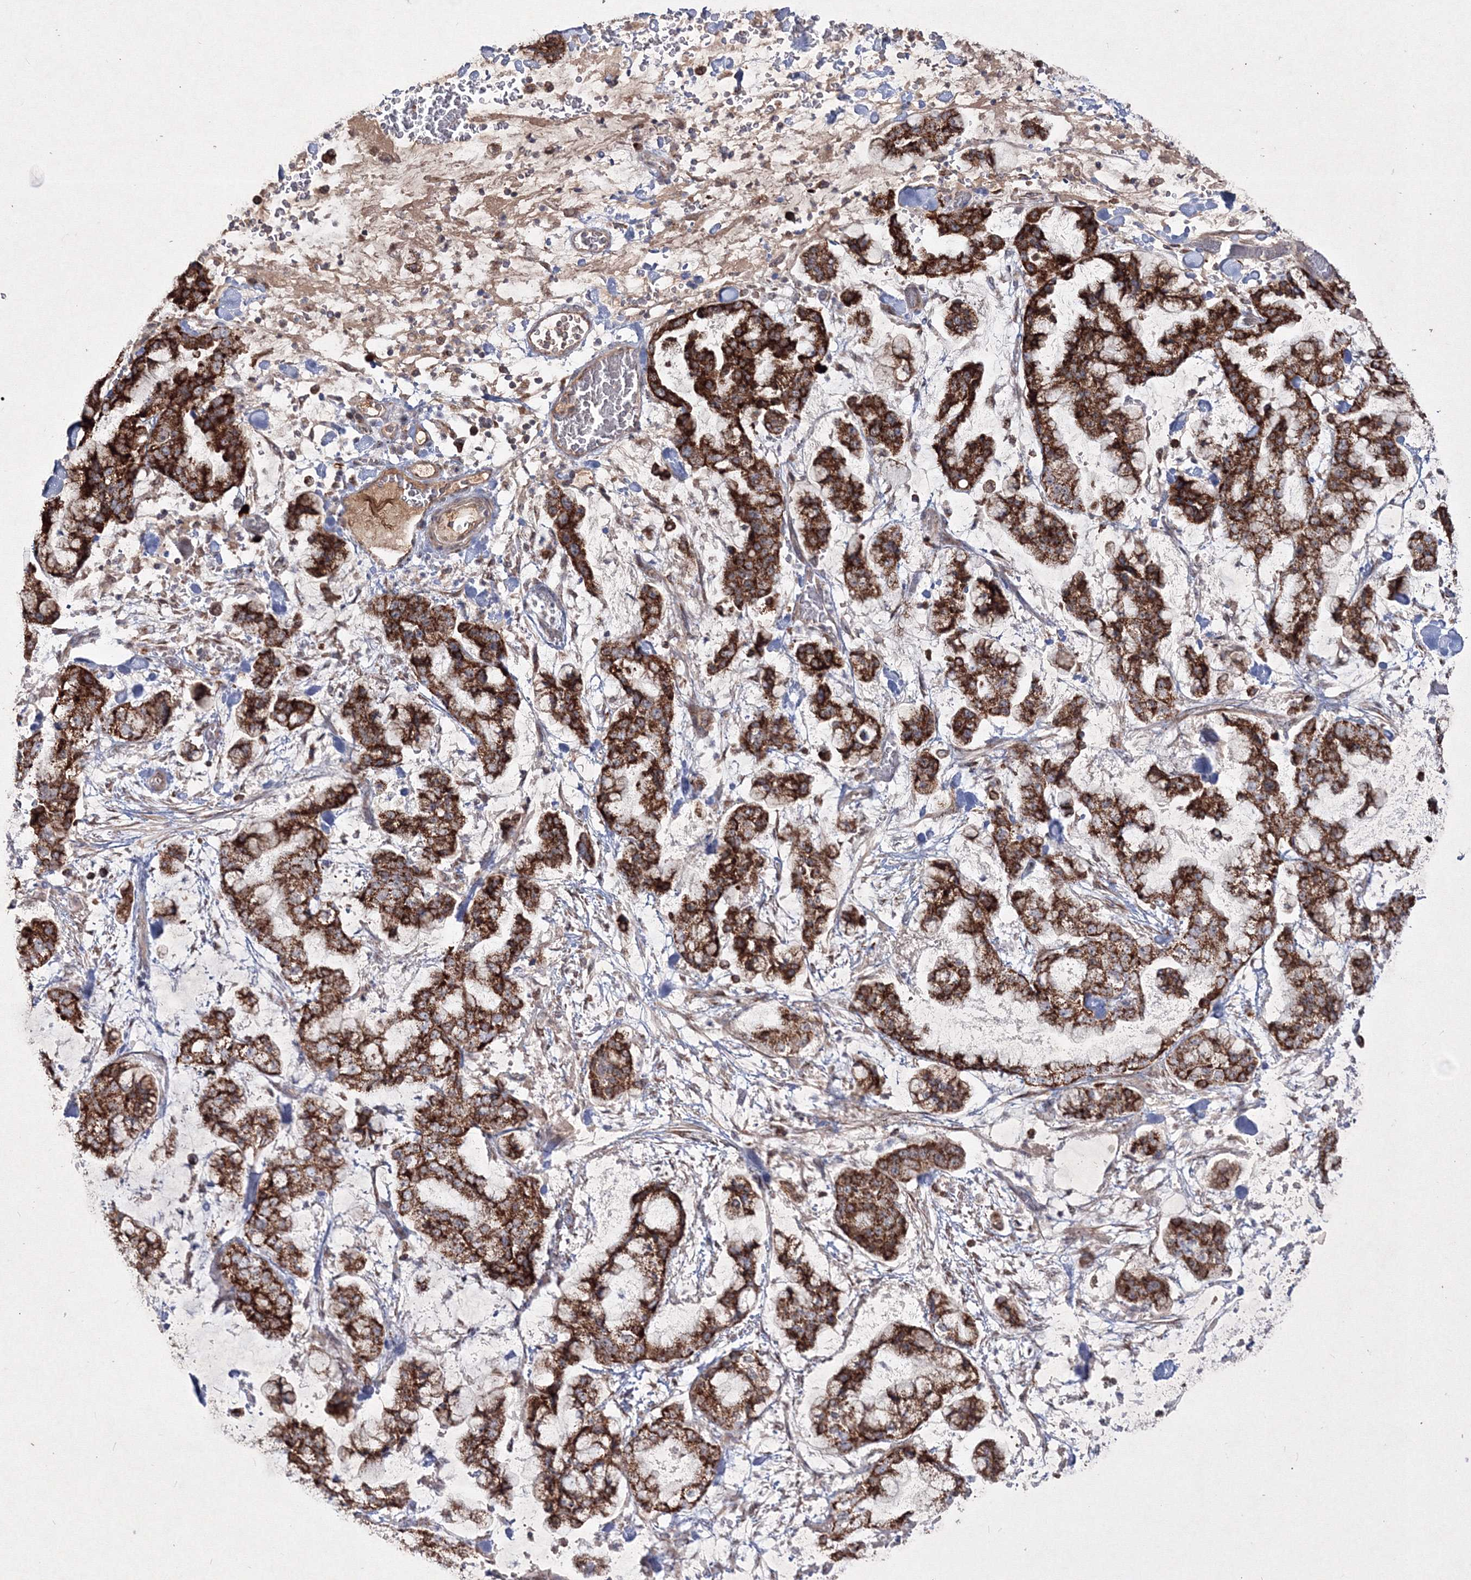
{"staining": {"intensity": "strong", "quantity": ">75%", "location": "cytoplasmic/membranous"}, "tissue": "stomach cancer", "cell_type": "Tumor cells", "image_type": "cancer", "snomed": [{"axis": "morphology", "description": "Normal tissue, NOS"}, {"axis": "morphology", "description": "Adenocarcinoma, NOS"}, {"axis": "topography", "description": "Stomach, upper"}, {"axis": "topography", "description": "Stomach"}], "caption": "Stomach cancer was stained to show a protein in brown. There is high levels of strong cytoplasmic/membranous positivity in approximately >75% of tumor cells.", "gene": "PEX13", "patient": {"sex": "male", "age": 76}}